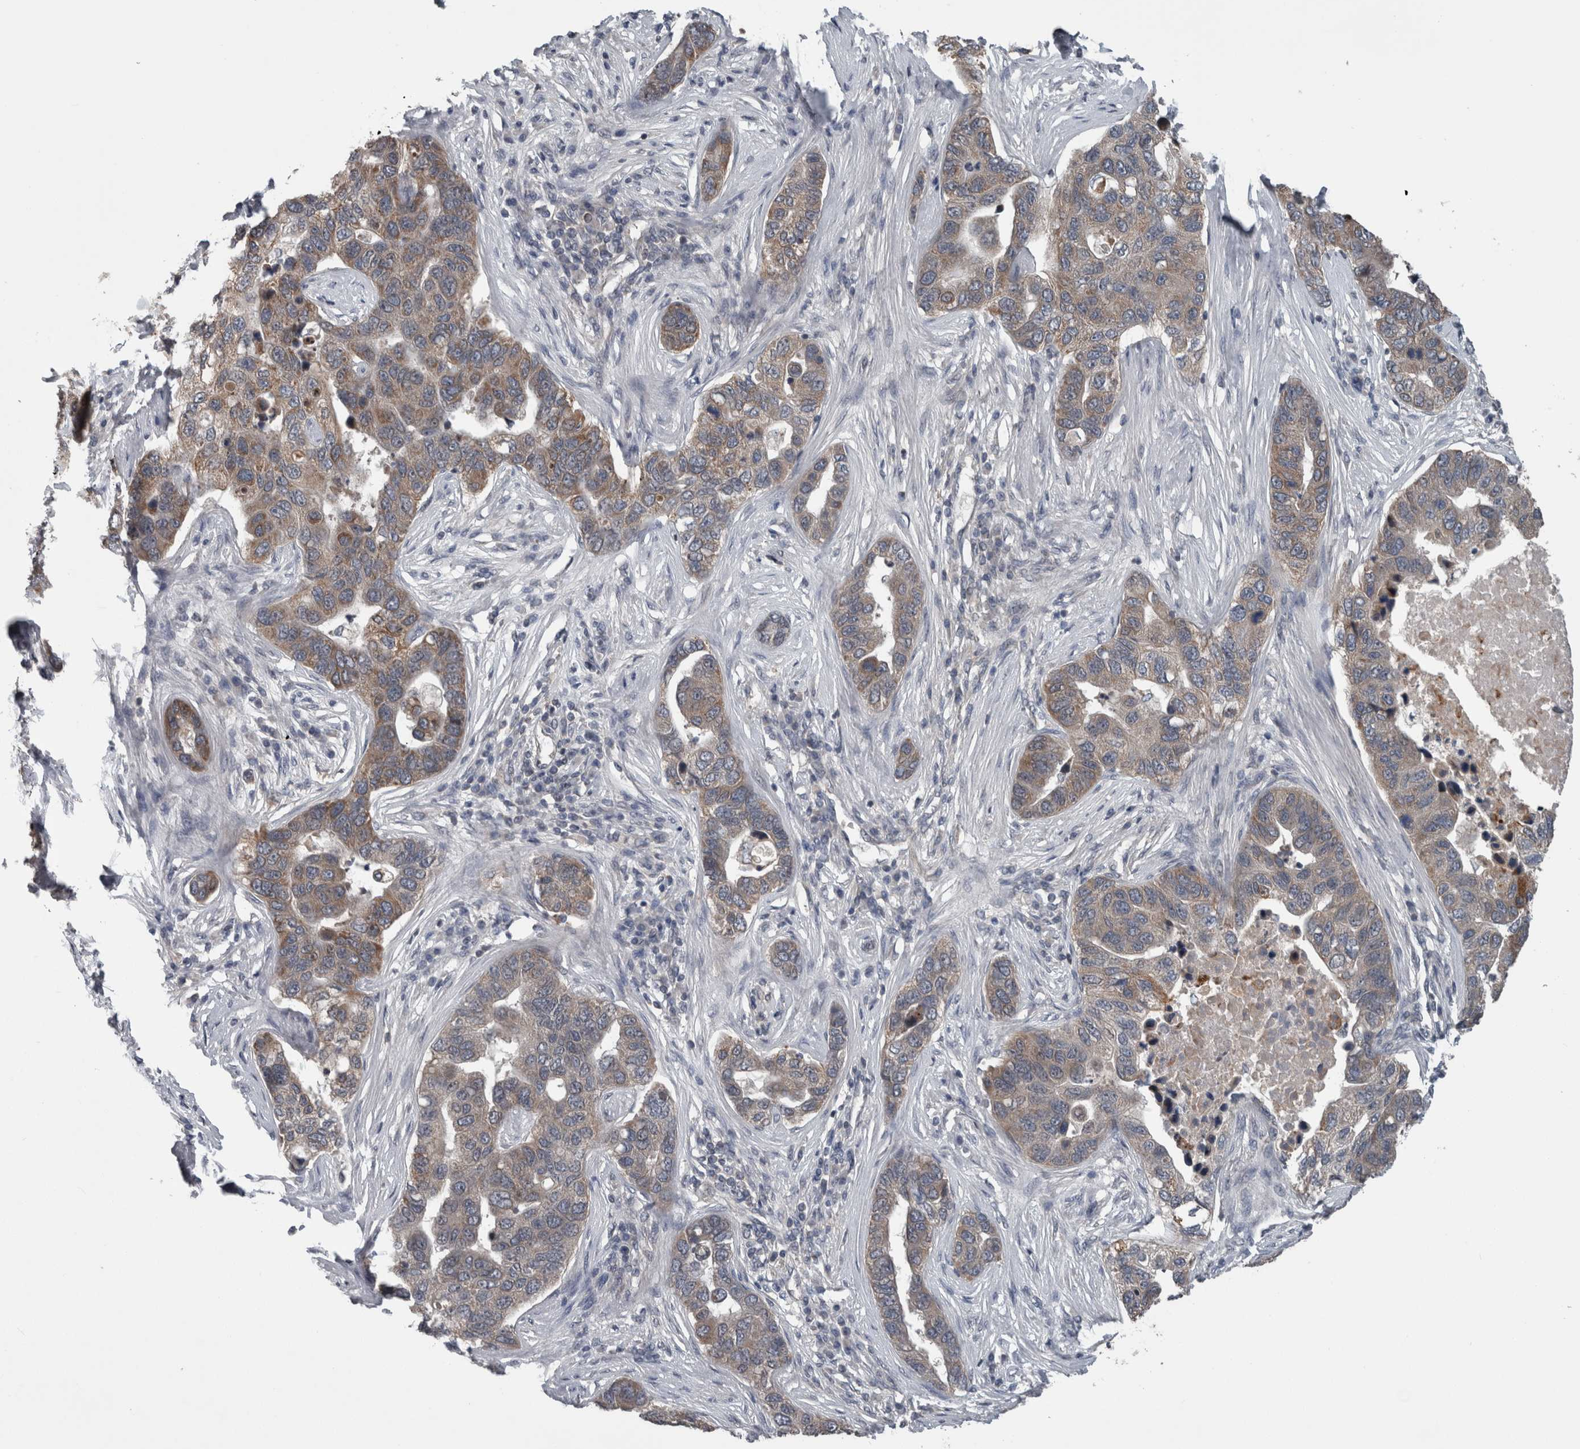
{"staining": {"intensity": "weak", "quantity": "25%-75%", "location": "cytoplasmic/membranous"}, "tissue": "pancreatic cancer", "cell_type": "Tumor cells", "image_type": "cancer", "snomed": [{"axis": "morphology", "description": "Adenocarcinoma, NOS"}, {"axis": "topography", "description": "Pancreas"}], "caption": "Human pancreatic adenocarcinoma stained for a protein (brown) reveals weak cytoplasmic/membranous positive staining in approximately 25%-75% of tumor cells.", "gene": "ENY2", "patient": {"sex": "female", "age": 61}}